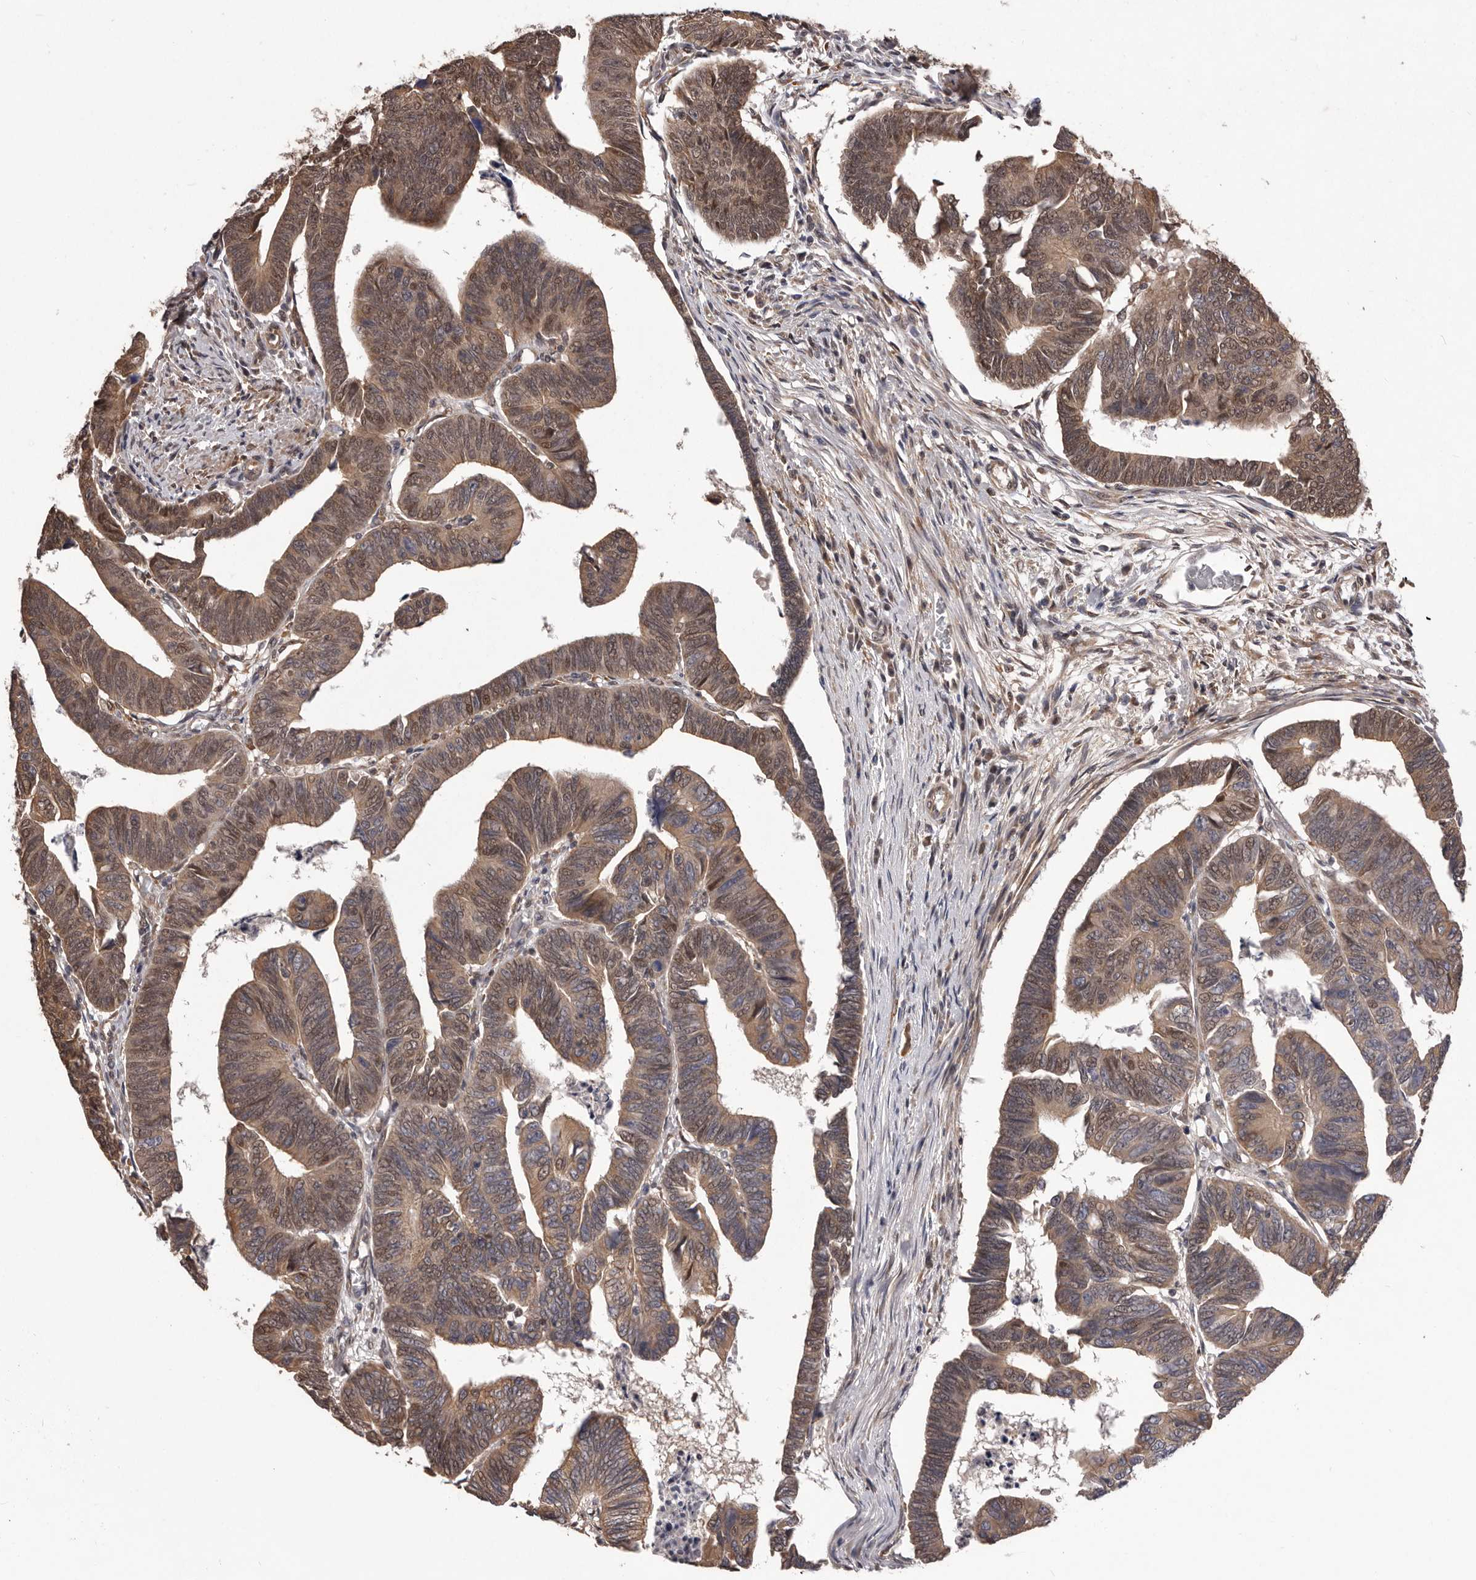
{"staining": {"intensity": "moderate", "quantity": ">75%", "location": "cytoplasmic/membranous,nuclear"}, "tissue": "colorectal cancer", "cell_type": "Tumor cells", "image_type": "cancer", "snomed": [{"axis": "morphology", "description": "Adenocarcinoma, NOS"}, {"axis": "topography", "description": "Rectum"}], "caption": "The histopathology image displays a brown stain indicating the presence of a protein in the cytoplasmic/membranous and nuclear of tumor cells in adenocarcinoma (colorectal).", "gene": "CELF3", "patient": {"sex": "female", "age": 65}}